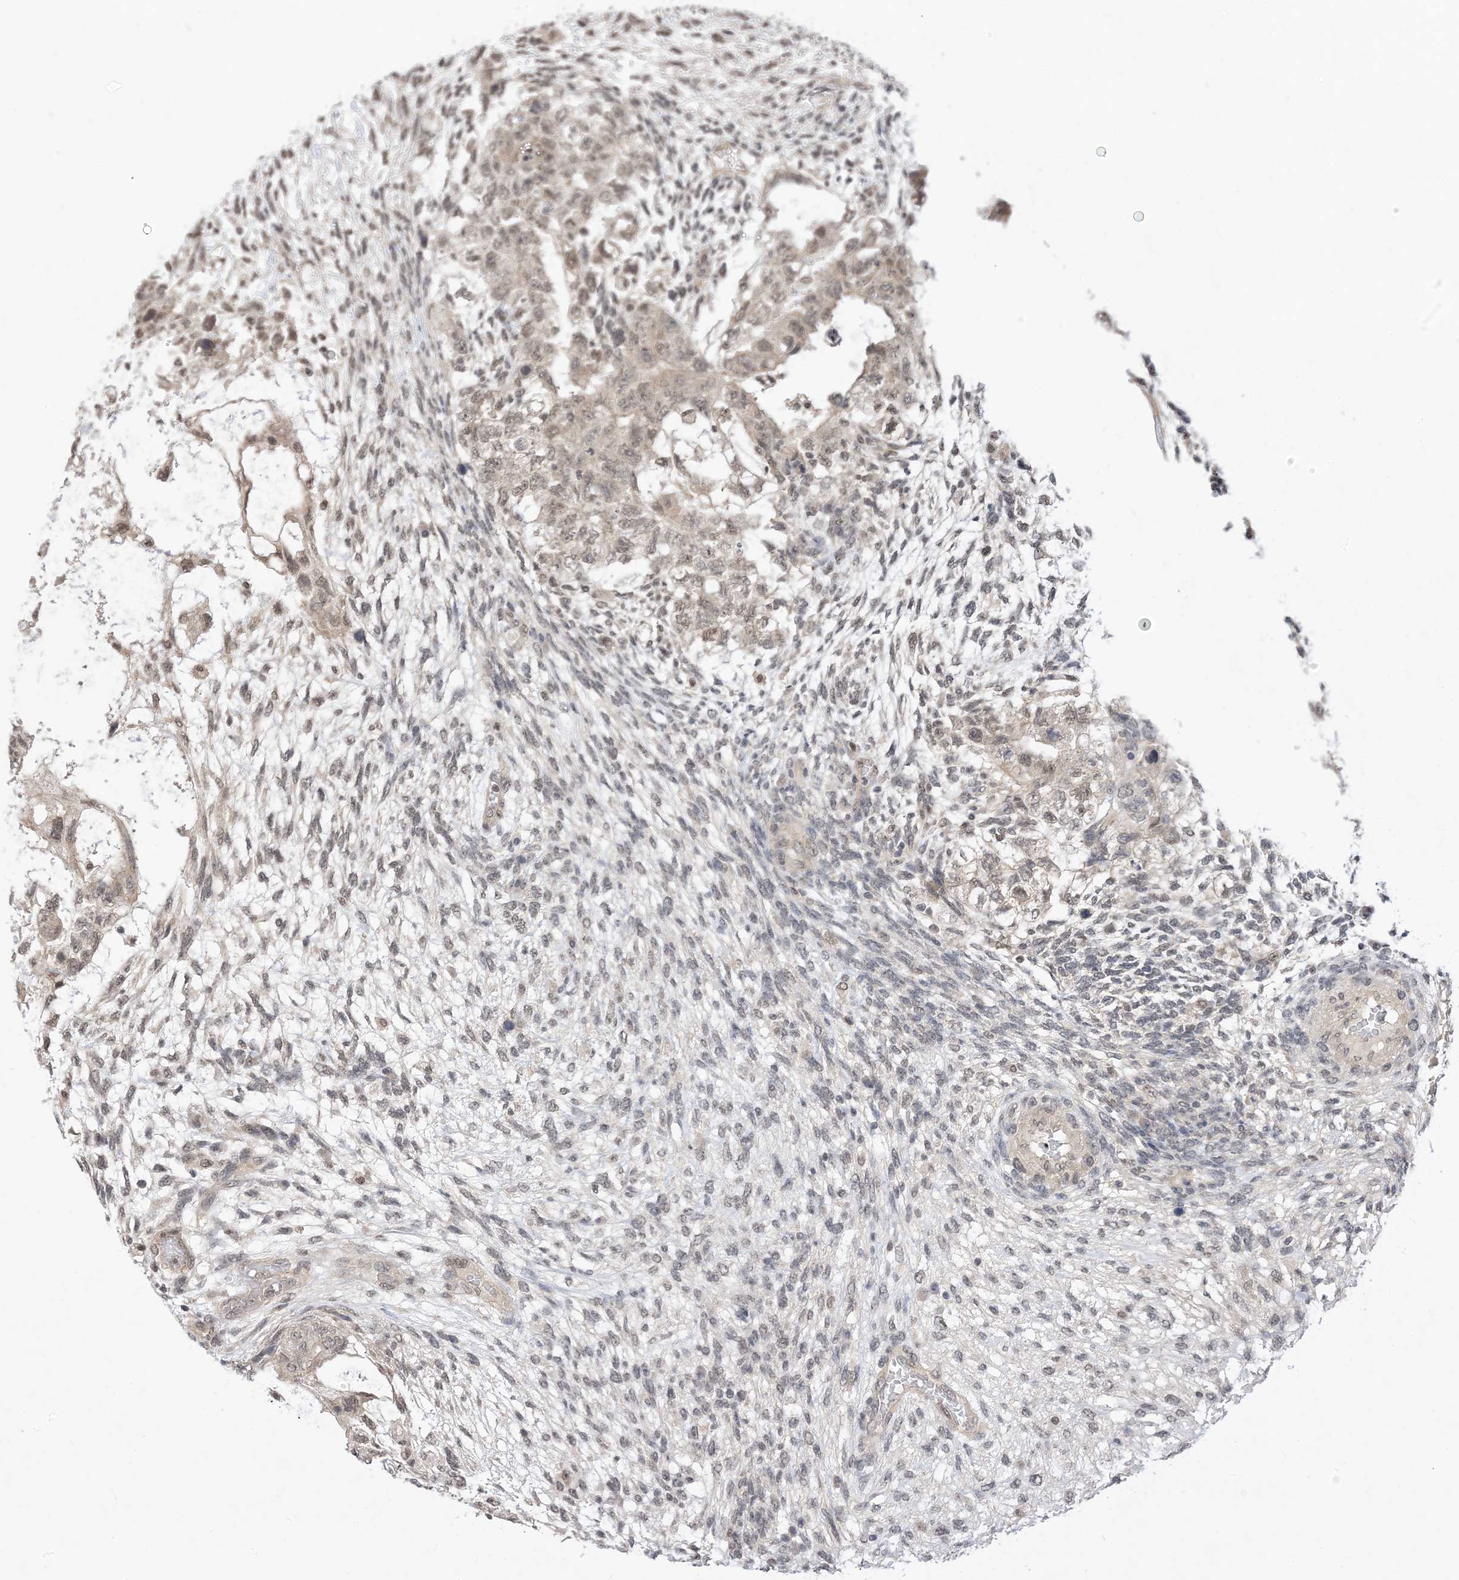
{"staining": {"intensity": "weak", "quantity": ">75%", "location": "nuclear"}, "tissue": "testis cancer", "cell_type": "Tumor cells", "image_type": "cancer", "snomed": [{"axis": "morphology", "description": "Normal tissue, NOS"}, {"axis": "morphology", "description": "Carcinoma, Embryonal, NOS"}, {"axis": "topography", "description": "Testis"}], "caption": "Protein expression analysis of embryonal carcinoma (testis) shows weak nuclear expression in approximately >75% of tumor cells.", "gene": "RANBP9", "patient": {"sex": "male", "age": 36}}